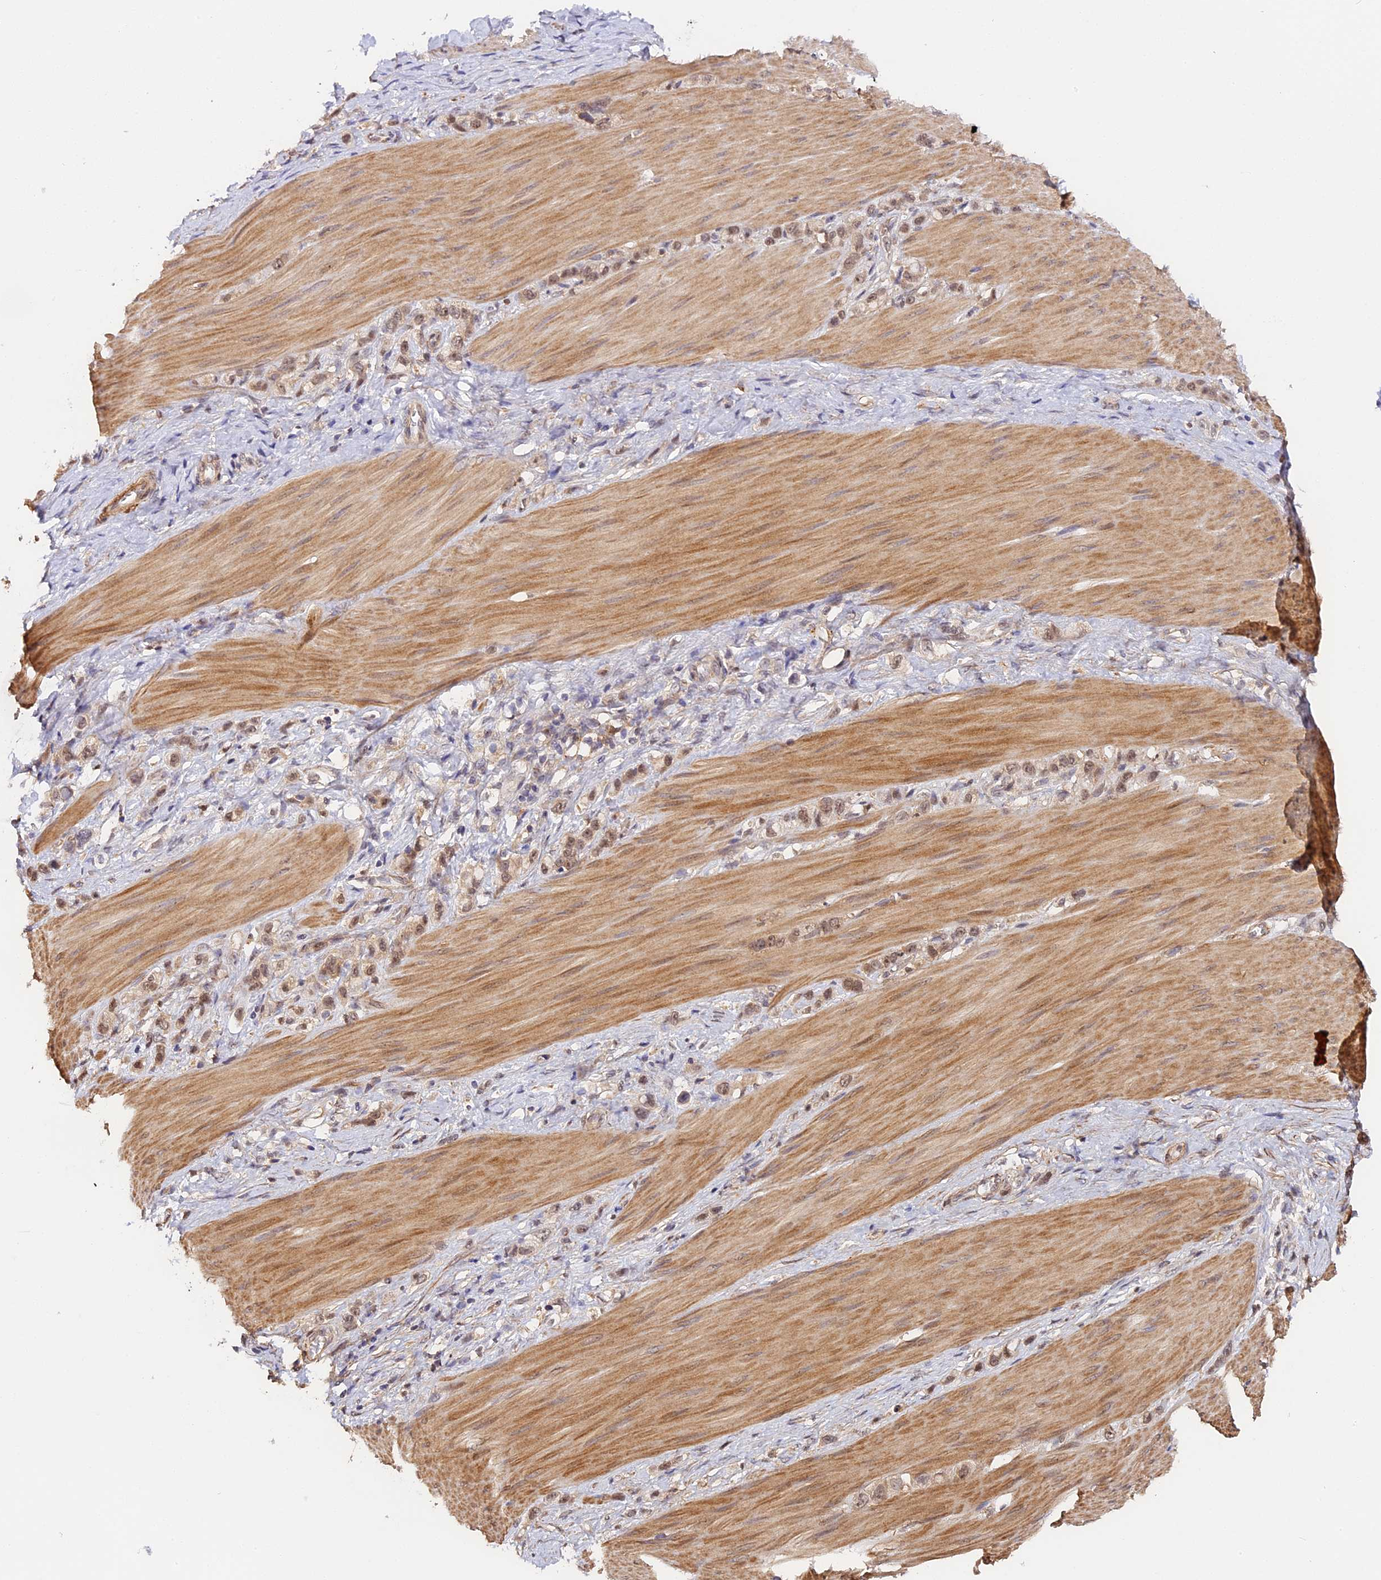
{"staining": {"intensity": "weak", "quantity": "25%-75%", "location": "nuclear"}, "tissue": "stomach cancer", "cell_type": "Tumor cells", "image_type": "cancer", "snomed": [{"axis": "morphology", "description": "Adenocarcinoma, NOS"}, {"axis": "topography", "description": "Stomach"}], "caption": "A brown stain labels weak nuclear positivity of a protein in human adenocarcinoma (stomach) tumor cells. Using DAB (brown) and hematoxylin (blue) stains, captured at high magnification using brightfield microscopy.", "gene": "IMPACT", "patient": {"sex": "female", "age": 65}}